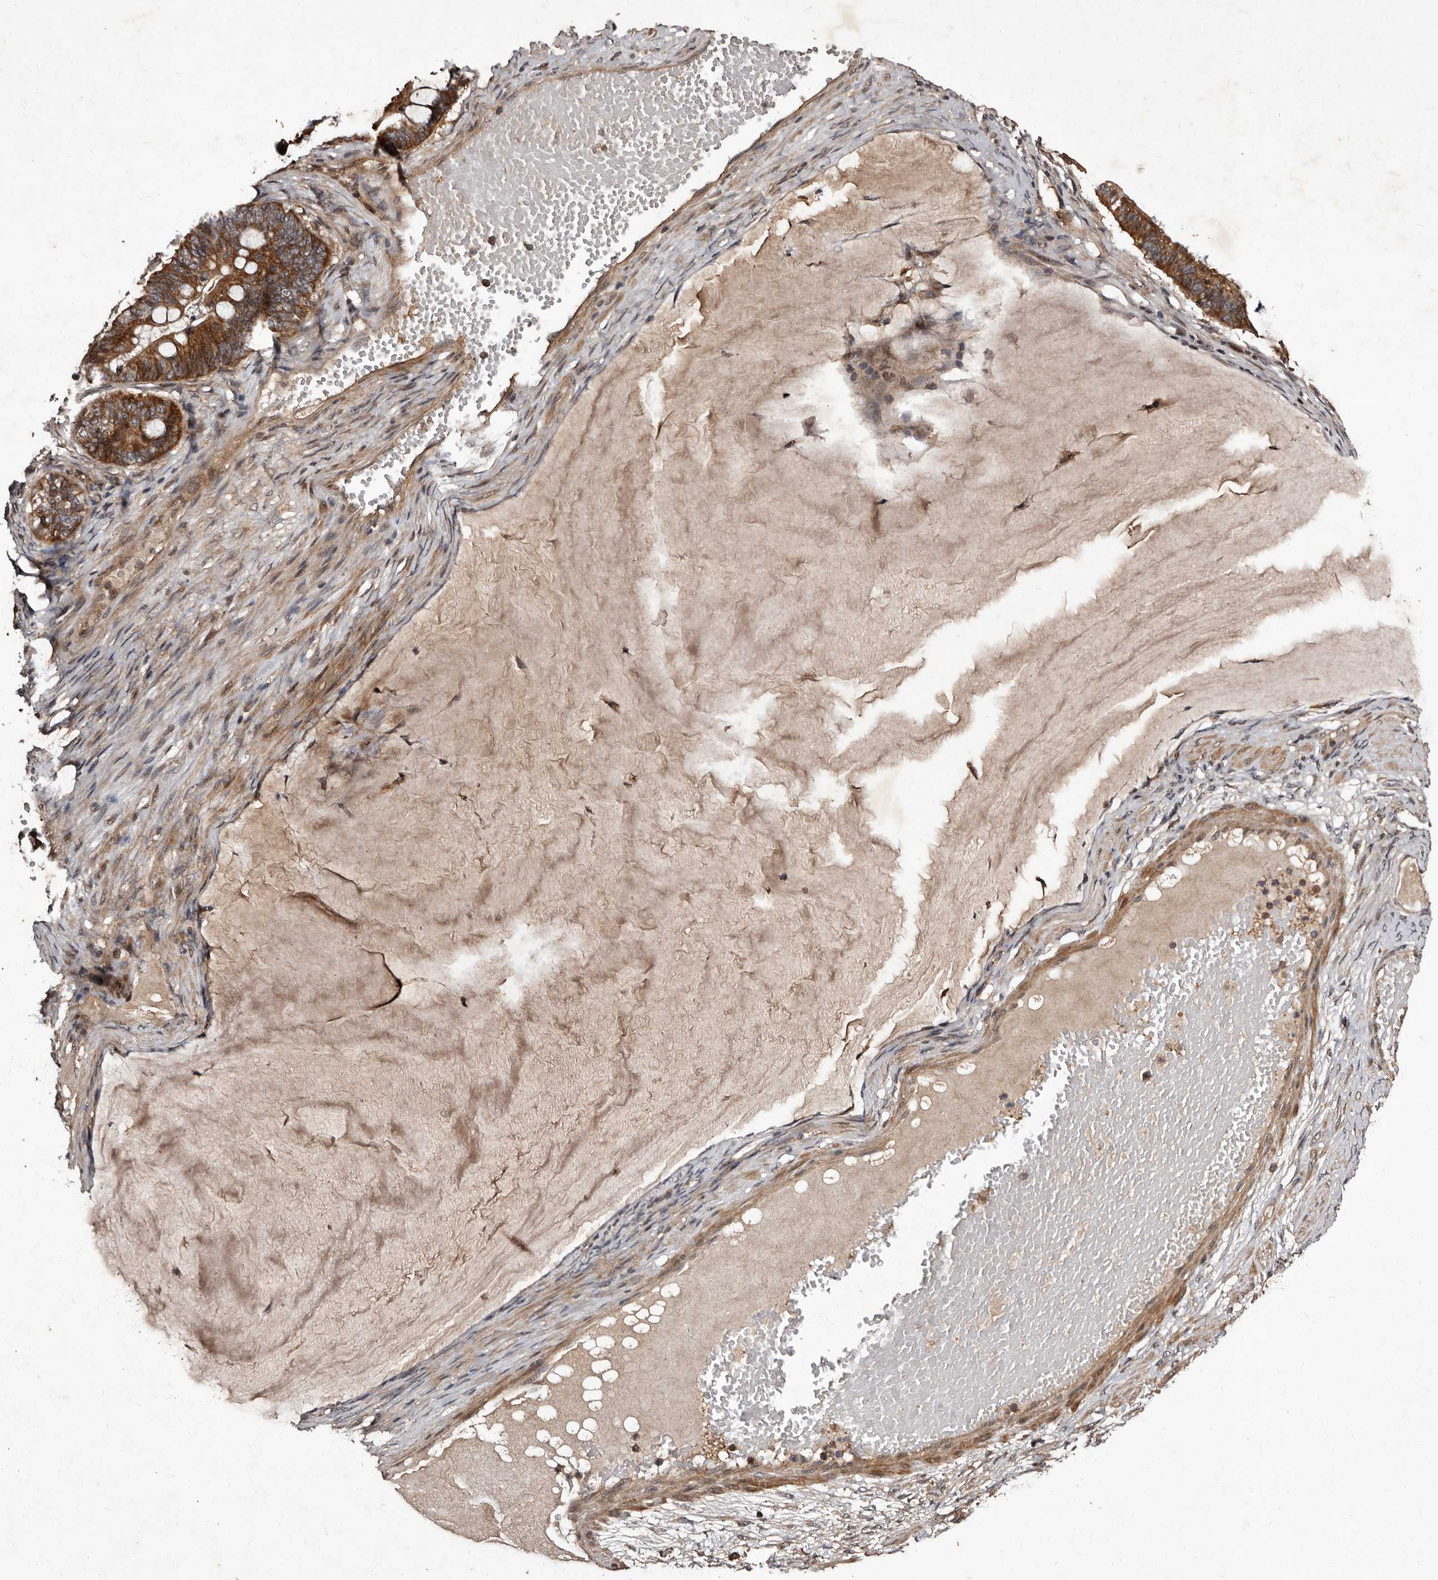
{"staining": {"intensity": "moderate", "quantity": ">75%", "location": "cytoplasmic/membranous"}, "tissue": "ovarian cancer", "cell_type": "Tumor cells", "image_type": "cancer", "snomed": [{"axis": "morphology", "description": "Cystadenocarcinoma, mucinous, NOS"}, {"axis": "topography", "description": "Ovary"}], "caption": "Human mucinous cystadenocarcinoma (ovarian) stained with a brown dye exhibits moderate cytoplasmic/membranous positive staining in approximately >75% of tumor cells.", "gene": "MKRN3", "patient": {"sex": "female", "age": 61}}